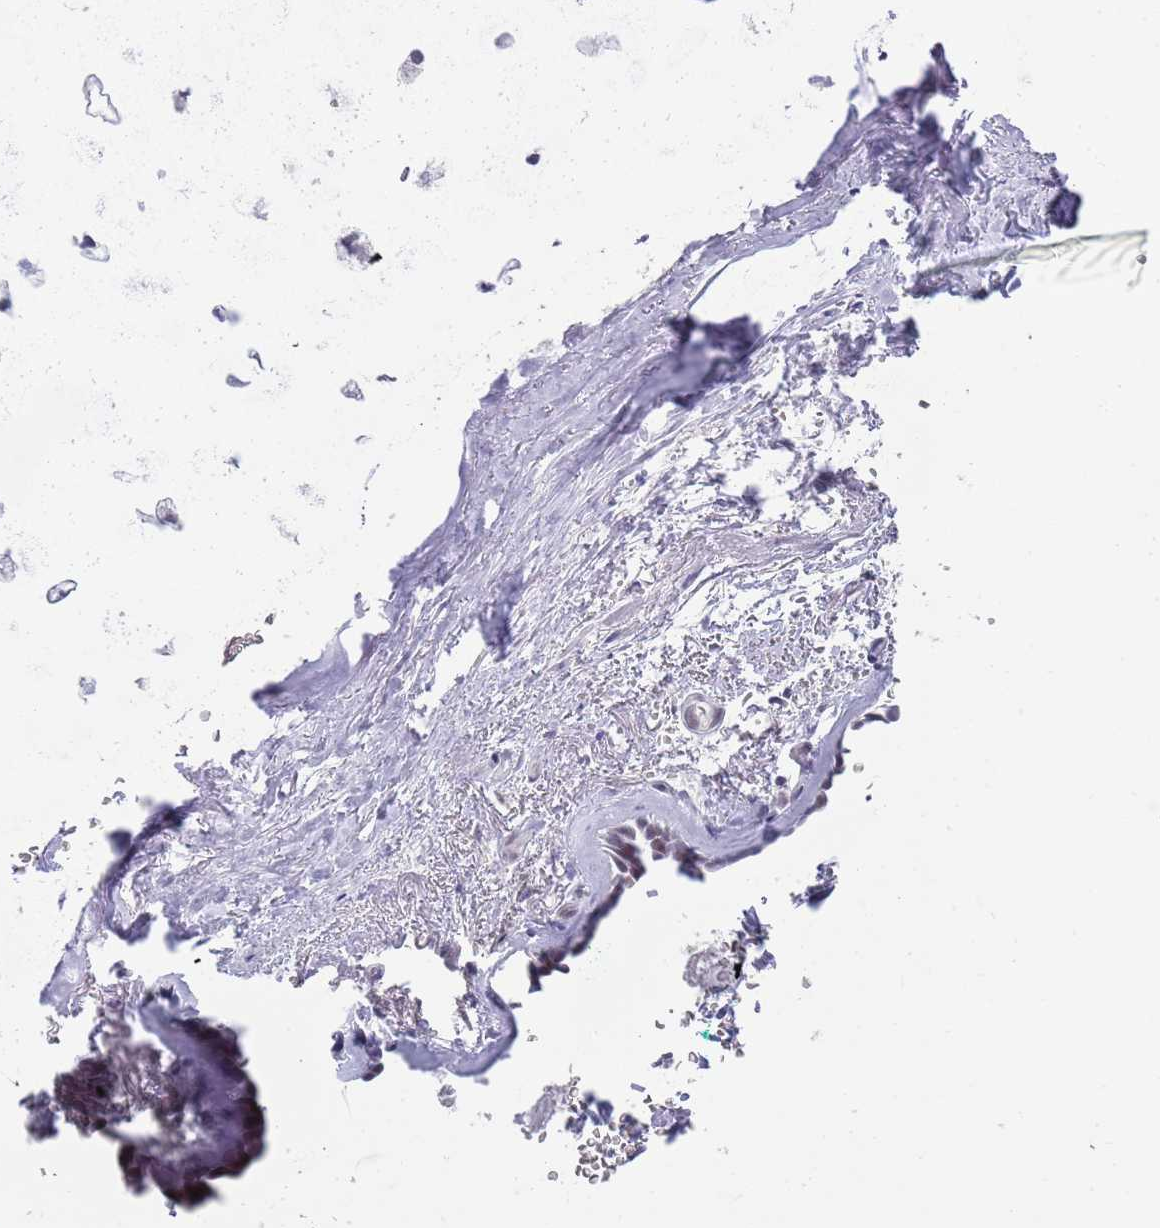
{"staining": {"intensity": "negative", "quantity": "none", "location": "none"}, "tissue": "adipose tissue", "cell_type": "Adipocytes", "image_type": "normal", "snomed": [{"axis": "morphology", "description": "Normal tissue, NOS"}, {"axis": "topography", "description": "Cartilage tissue"}], "caption": "Micrograph shows no protein positivity in adipocytes of benign adipose tissue.", "gene": "SEPHS2", "patient": {"sex": "male", "age": 66}}